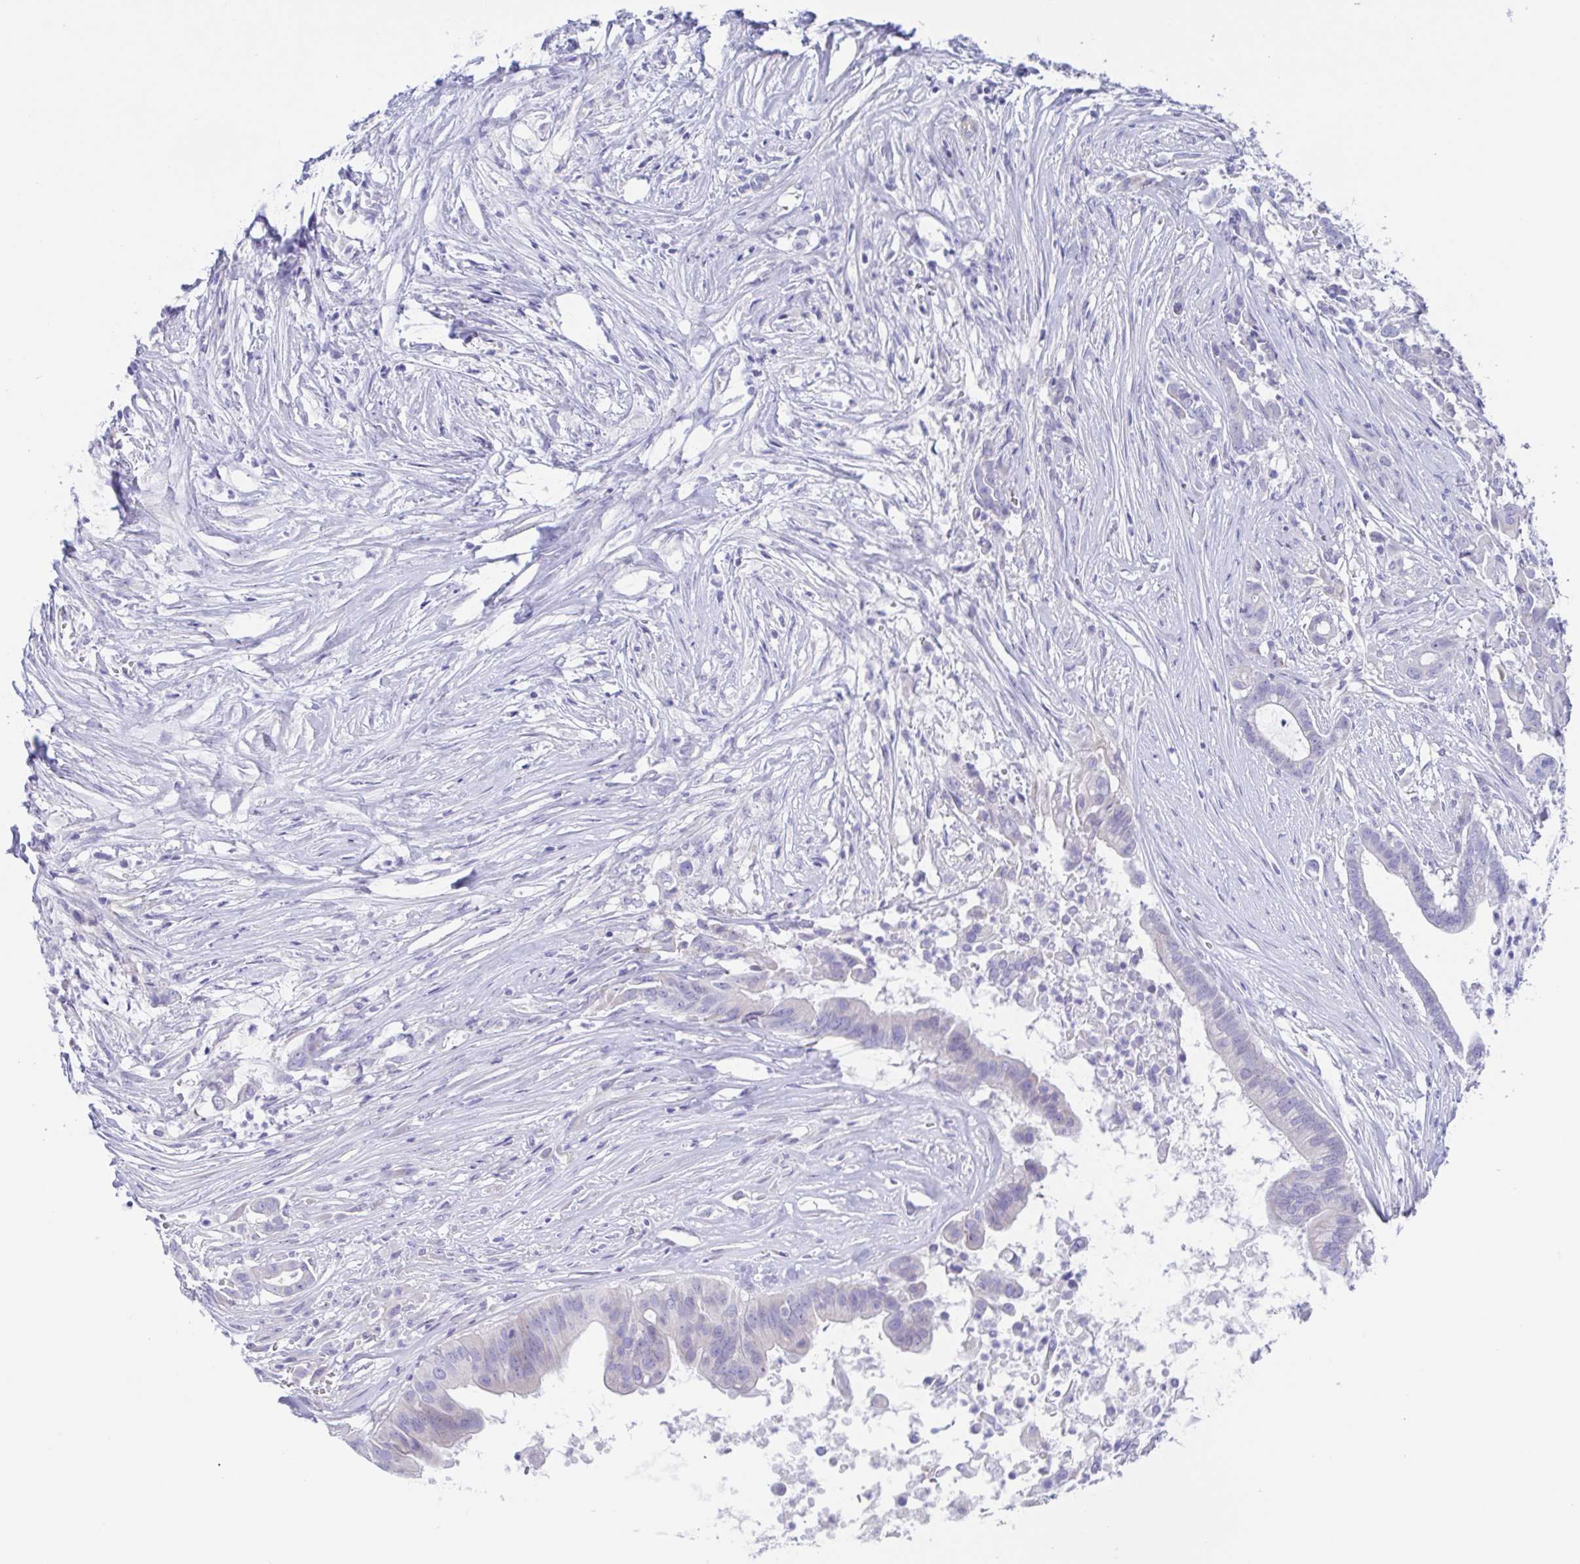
{"staining": {"intensity": "negative", "quantity": "none", "location": "none"}, "tissue": "pancreatic cancer", "cell_type": "Tumor cells", "image_type": "cancer", "snomed": [{"axis": "morphology", "description": "Adenocarcinoma, NOS"}, {"axis": "topography", "description": "Pancreas"}], "caption": "Histopathology image shows no significant protein positivity in tumor cells of pancreatic cancer (adenocarcinoma).", "gene": "MUCL3", "patient": {"sex": "male", "age": 61}}